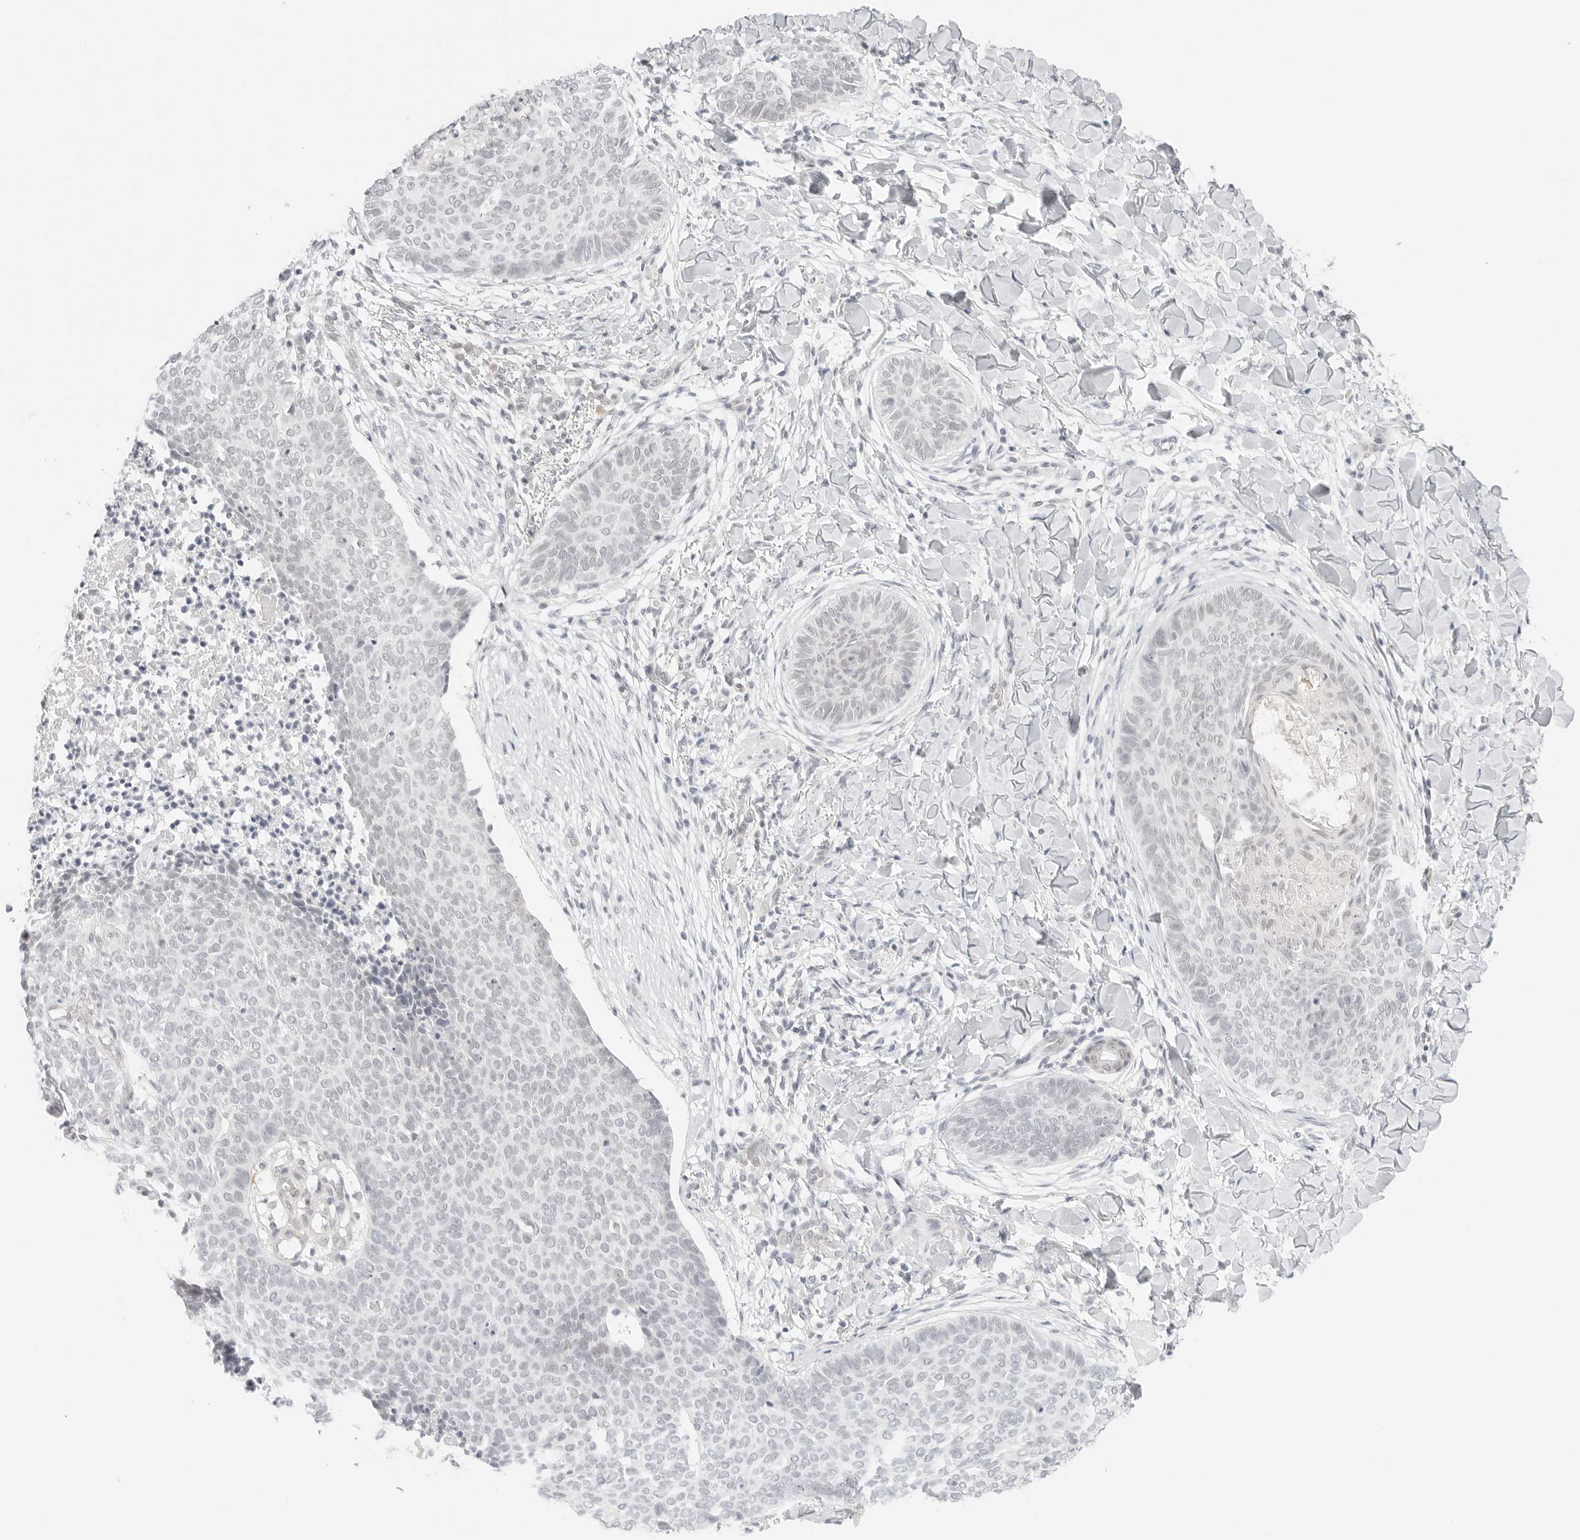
{"staining": {"intensity": "negative", "quantity": "none", "location": "none"}, "tissue": "skin cancer", "cell_type": "Tumor cells", "image_type": "cancer", "snomed": [{"axis": "morphology", "description": "Normal tissue, NOS"}, {"axis": "morphology", "description": "Basal cell carcinoma"}, {"axis": "topography", "description": "Skin"}], "caption": "Immunohistochemical staining of human skin cancer (basal cell carcinoma) exhibits no significant staining in tumor cells.", "gene": "MED18", "patient": {"sex": "male", "age": 50}}